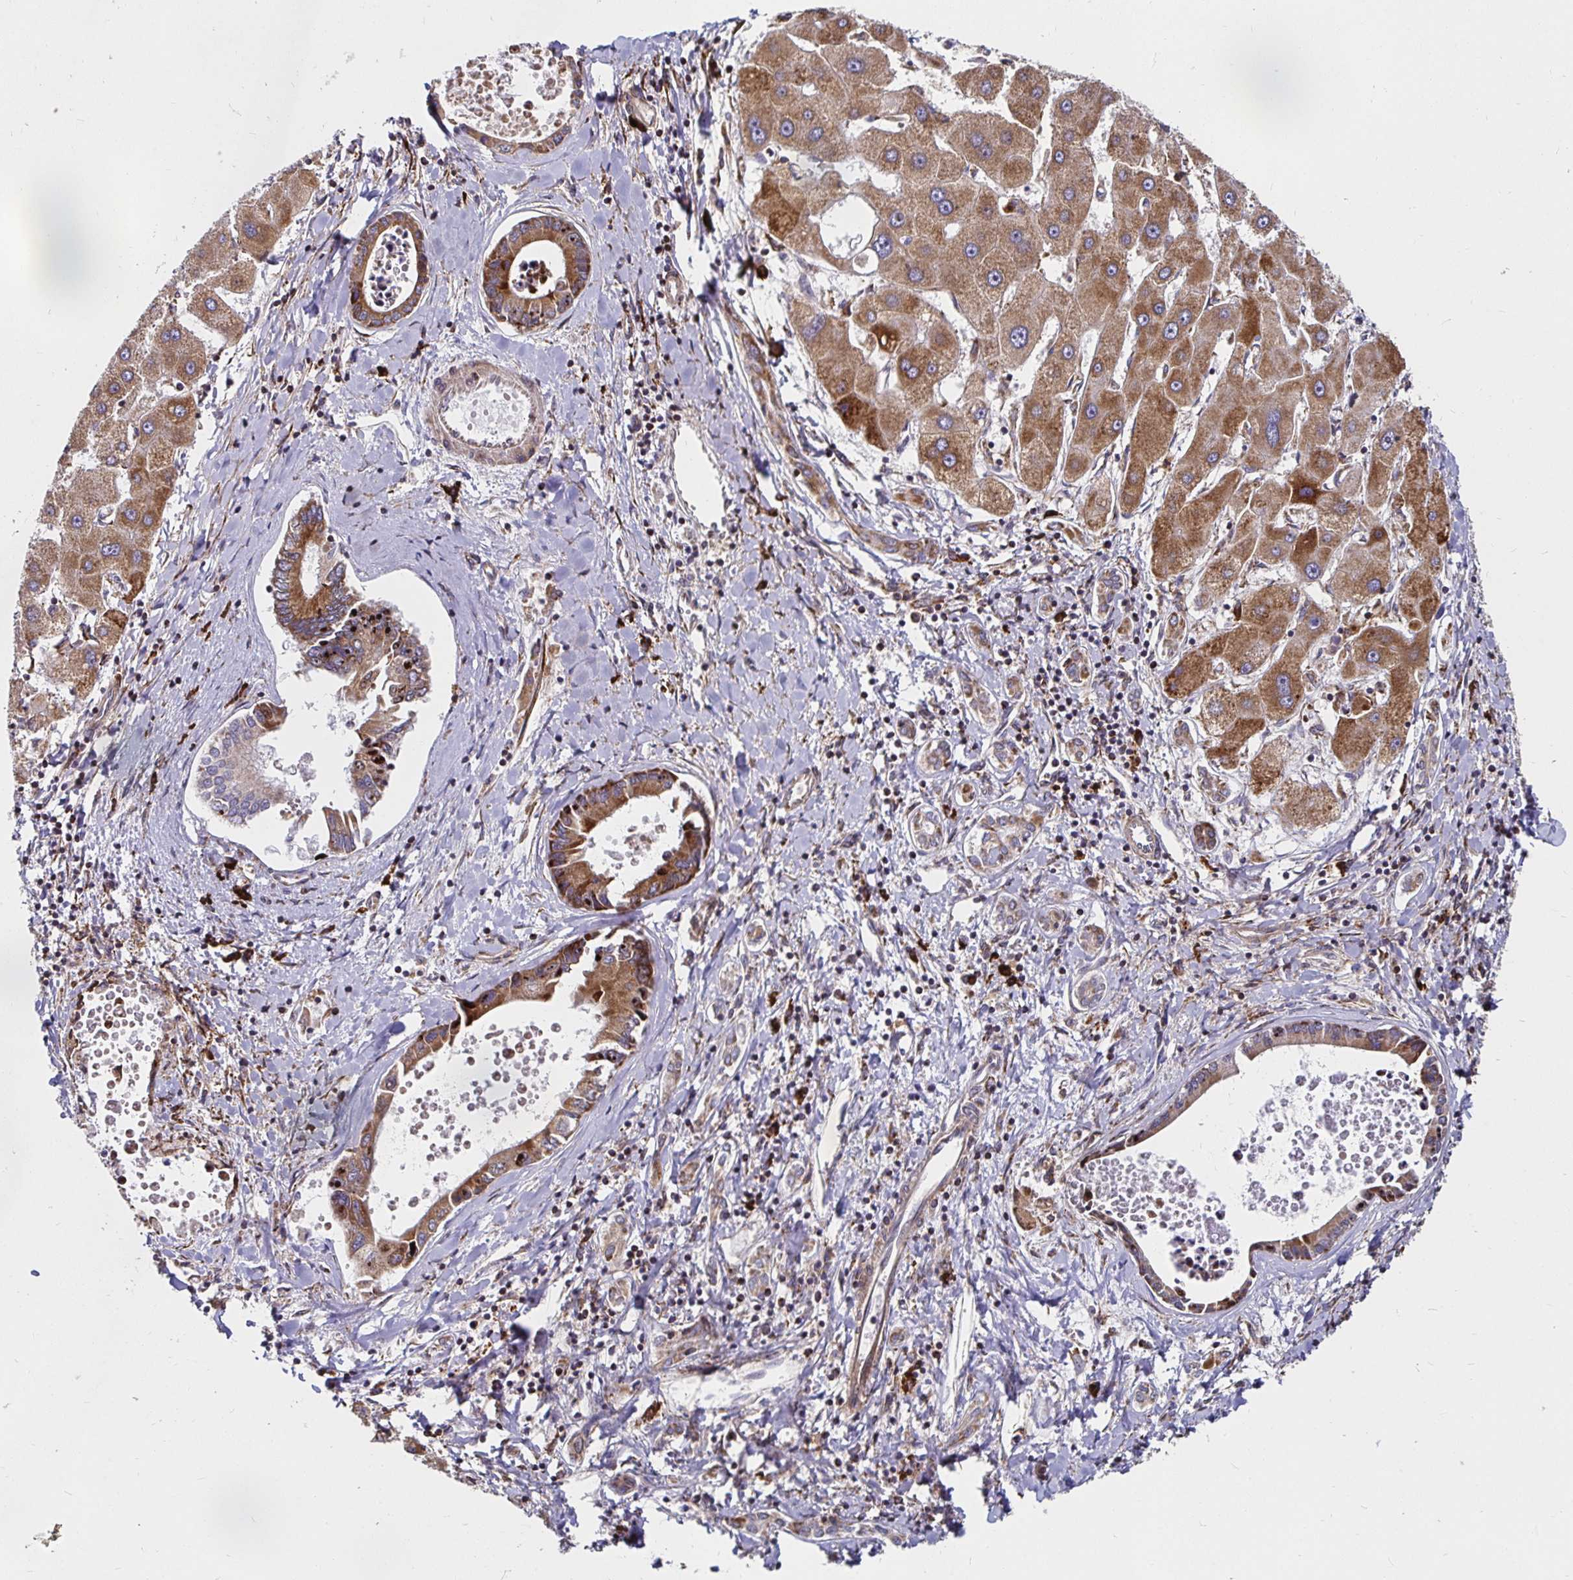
{"staining": {"intensity": "moderate", "quantity": ">75%", "location": "cytoplasmic/membranous"}, "tissue": "liver cancer", "cell_type": "Tumor cells", "image_type": "cancer", "snomed": [{"axis": "morphology", "description": "Cholangiocarcinoma"}, {"axis": "topography", "description": "Liver"}], "caption": "This micrograph displays immunohistochemistry (IHC) staining of human cholangiocarcinoma (liver), with medium moderate cytoplasmic/membranous staining in about >75% of tumor cells.", "gene": "SMYD3", "patient": {"sex": "male", "age": 66}}